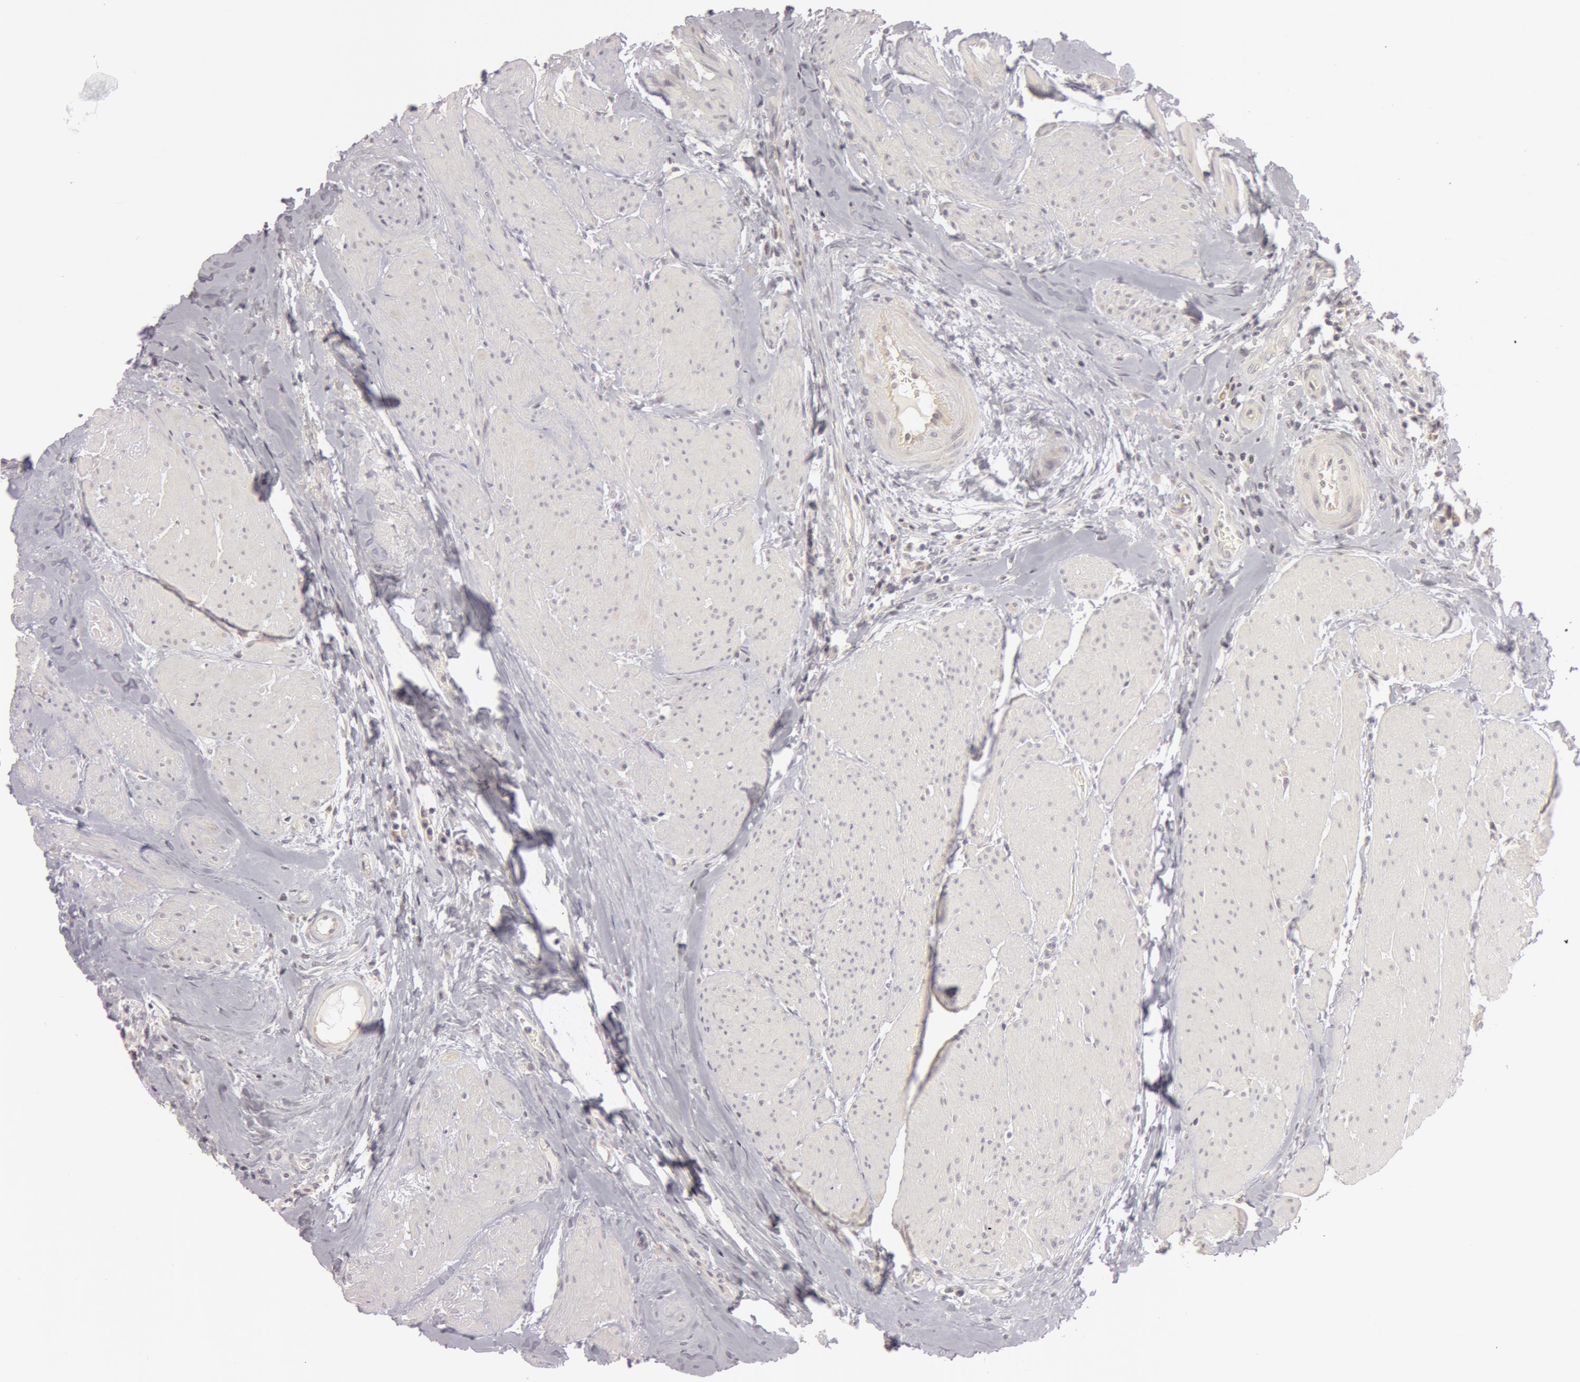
{"staining": {"intensity": "weak", "quantity": "25%-75%", "location": "cytoplasmic/membranous"}, "tissue": "urothelial cancer", "cell_type": "Tumor cells", "image_type": "cancer", "snomed": [{"axis": "morphology", "description": "Urothelial carcinoma, High grade"}, {"axis": "topography", "description": "Urinary bladder"}], "caption": "Protein expression analysis of human high-grade urothelial carcinoma reveals weak cytoplasmic/membranous expression in about 25%-75% of tumor cells. The staining was performed using DAB (3,3'-diaminobenzidine) to visualize the protein expression in brown, while the nuclei were stained in blue with hematoxylin (Magnification: 20x).", "gene": "RALGAPA1", "patient": {"sex": "male", "age": 66}}